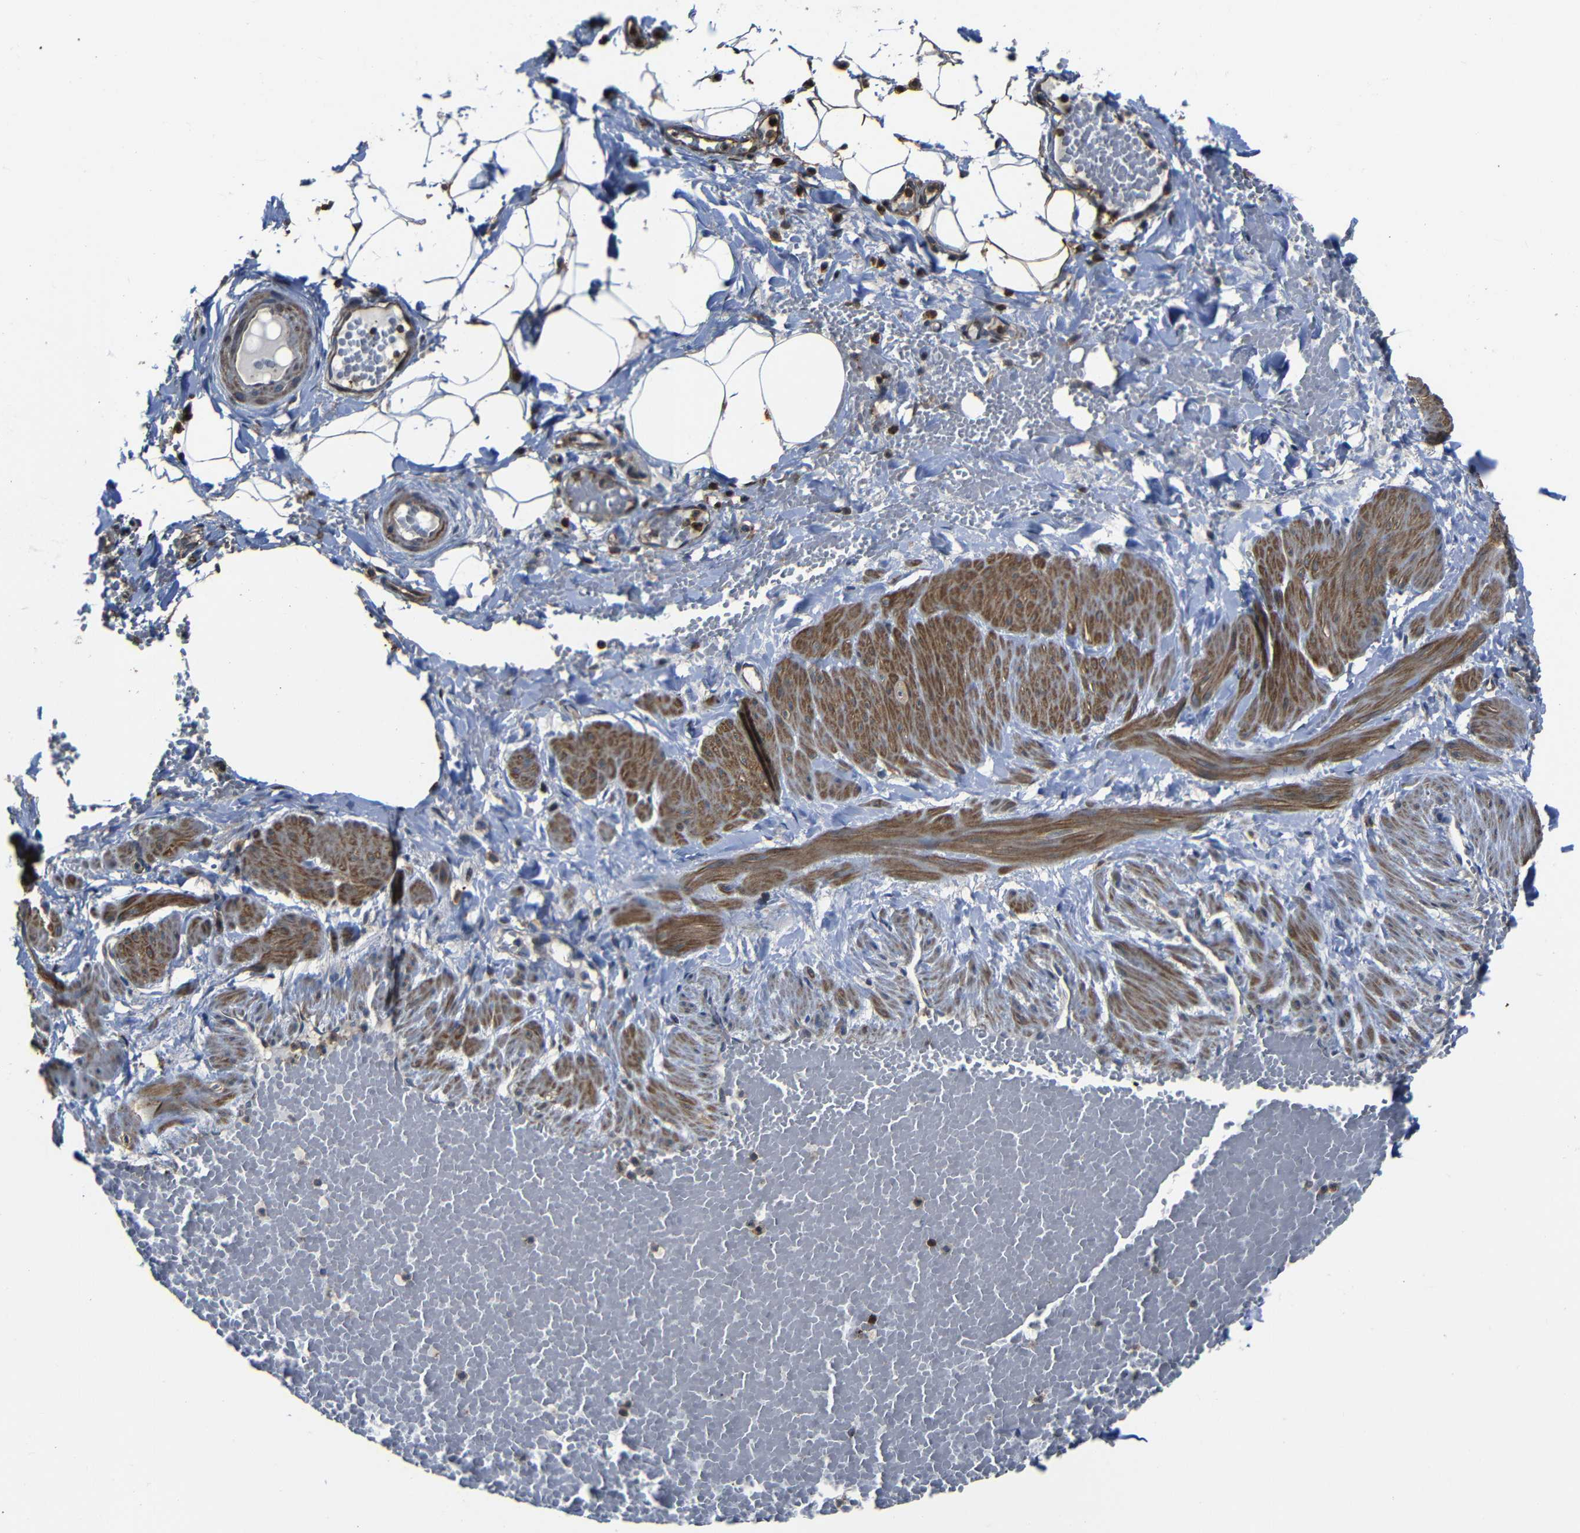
{"staining": {"intensity": "weak", "quantity": "25%-75%", "location": "cytoplasmic/membranous"}, "tissue": "adipose tissue", "cell_type": "Adipocytes", "image_type": "normal", "snomed": [{"axis": "morphology", "description": "Normal tissue, NOS"}, {"axis": "topography", "description": "Soft tissue"}, {"axis": "topography", "description": "Vascular tissue"}], "caption": "The histopathology image shows immunohistochemical staining of normal adipose tissue. There is weak cytoplasmic/membranous staining is present in about 25%-75% of adipocytes. Immunohistochemistry (ihc) stains the protein of interest in brown and the nuclei are stained blue.", "gene": "SNN", "patient": {"sex": "female", "age": 35}}